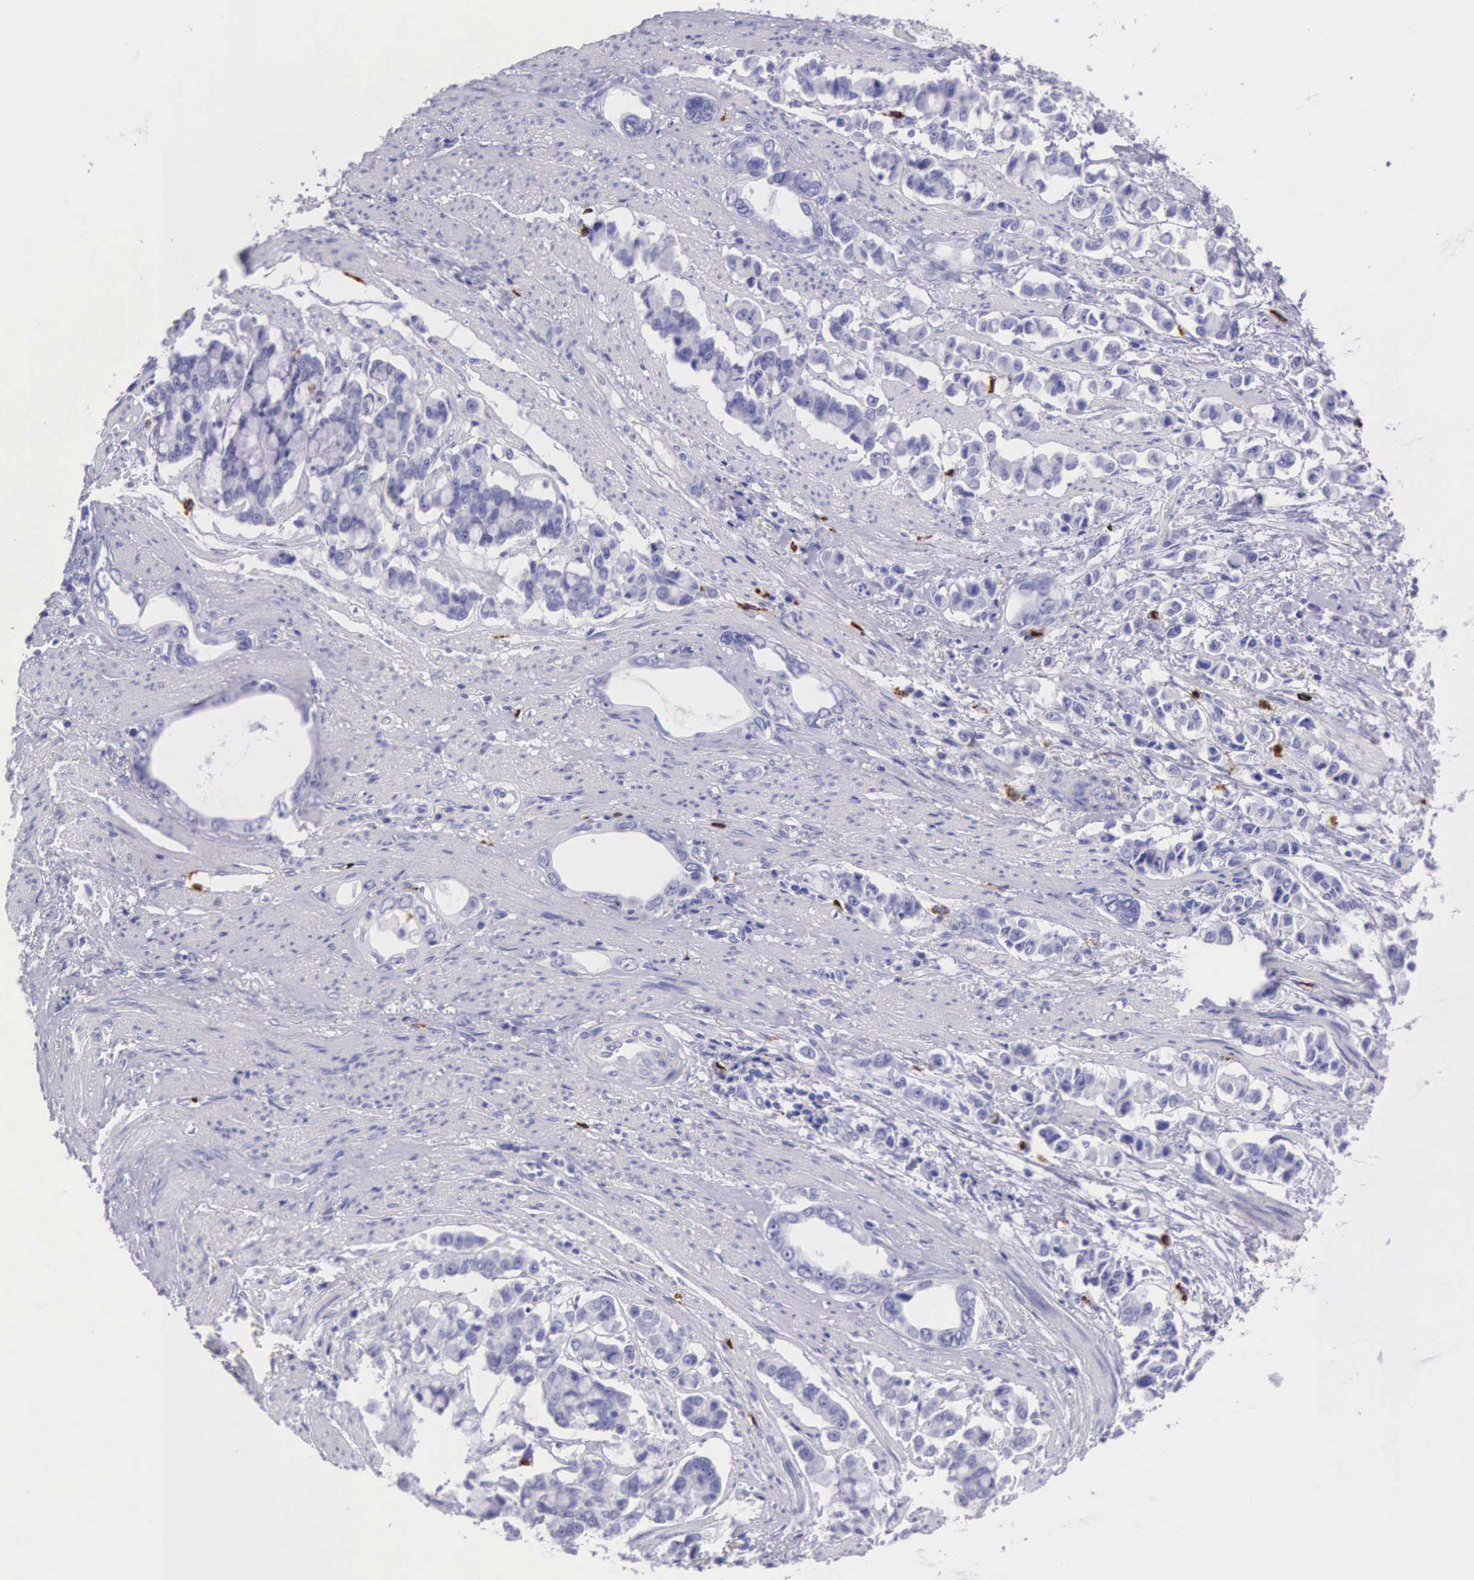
{"staining": {"intensity": "negative", "quantity": "none", "location": "none"}, "tissue": "stomach cancer", "cell_type": "Tumor cells", "image_type": "cancer", "snomed": [{"axis": "morphology", "description": "Adenocarcinoma, NOS"}, {"axis": "topography", "description": "Stomach"}], "caption": "Immunohistochemical staining of human stomach cancer shows no significant staining in tumor cells.", "gene": "FCN1", "patient": {"sex": "male", "age": 78}}